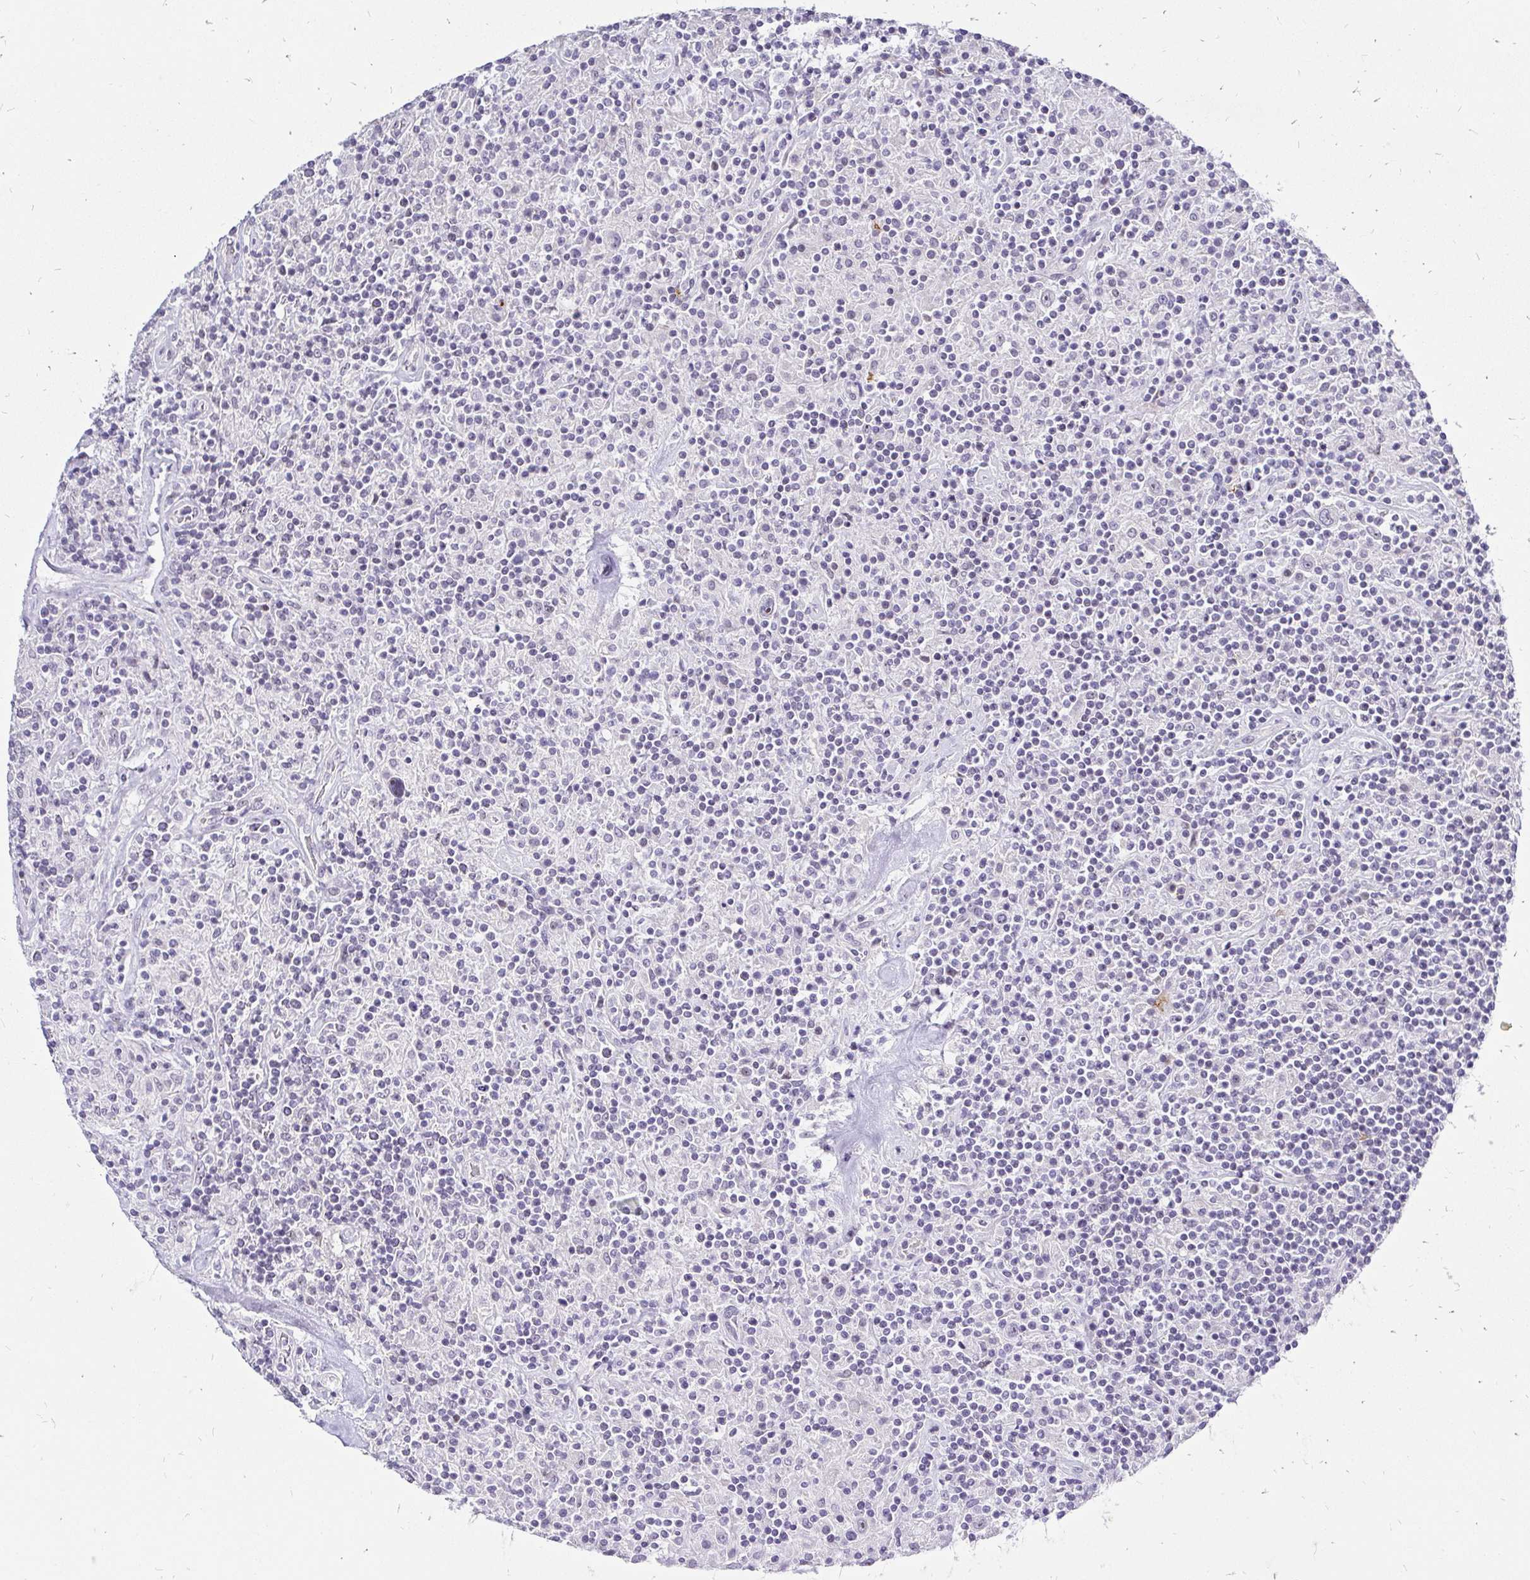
{"staining": {"intensity": "negative", "quantity": "none", "location": "none"}, "tissue": "lymphoma", "cell_type": "Tumor cells", "image_type": "cancer", "snomed": [{"axis": "morphology", "description": "Hodgkin's disease, NOS"}, {"axis": "topography", "description": "Lymph node"}], "caption": "Tumor cells are negative for brown protein staining in Hodgkin's disease.", "gene": "ZNF860", "patient": {"sex": "male", "age": 70}}